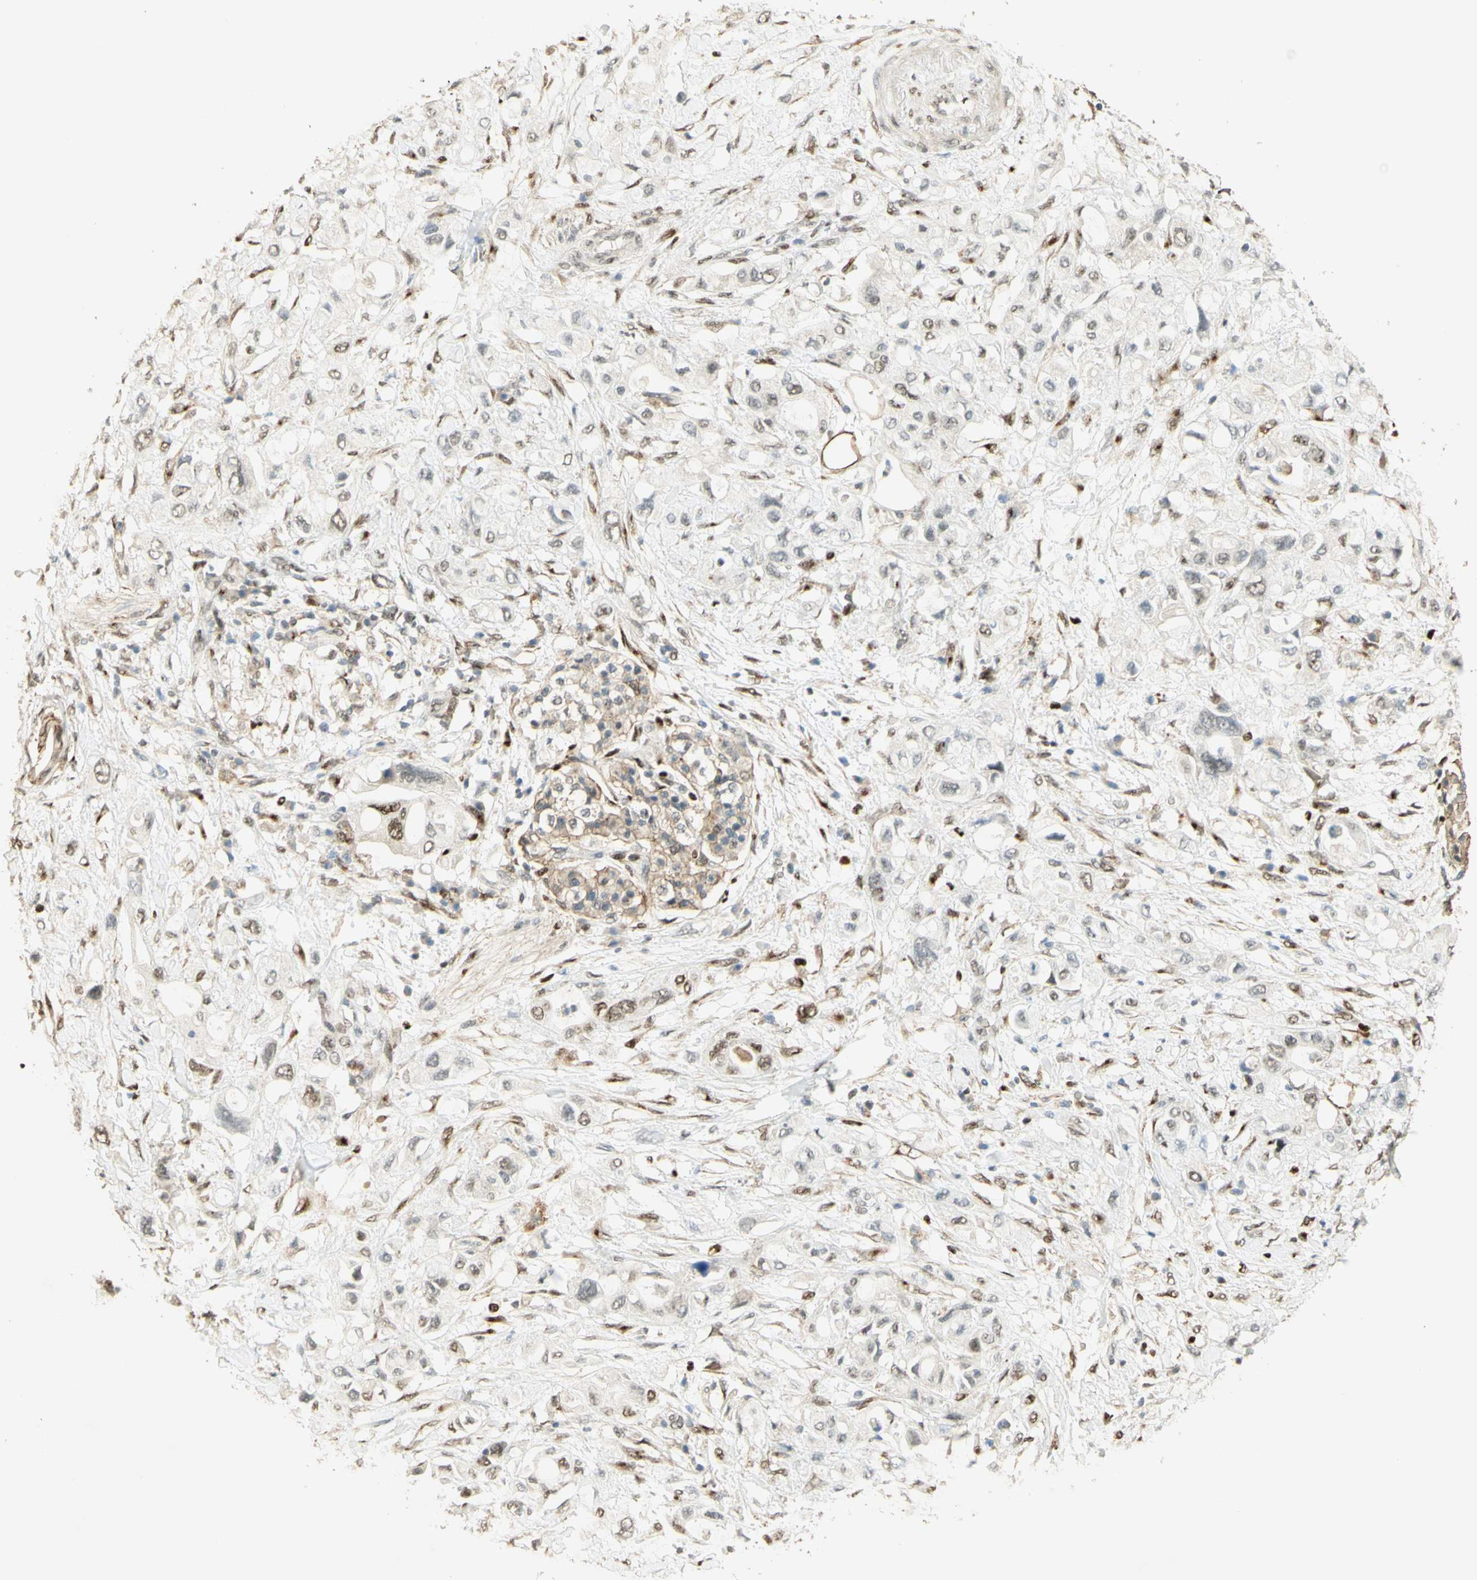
{"staining": {"intensity": "moderate", "quantity": "25%-75%", "location": "nuclear"}, "tissue": "pancreatic cancer", "cell_type": "Tumor cells", "image_type": "cancer", "snomed": [{"axis": "morphology", "description": "Adenocarcinoma, NOS"}, {"axis": "topography", "description": "Pancreas"}], "caption": "Immunohistochemistry (IHC) histopathology image of neoplastic tissue: pancreatic cancer (adenocarcinoma) stained using IHC displays medium levels of moderate protein expression localized specifically in the nuclear of tumor cells, appearing as a nuclear brown color.", "gene": "FOXP1", "patient": {"sex": "female", "age": 56}}